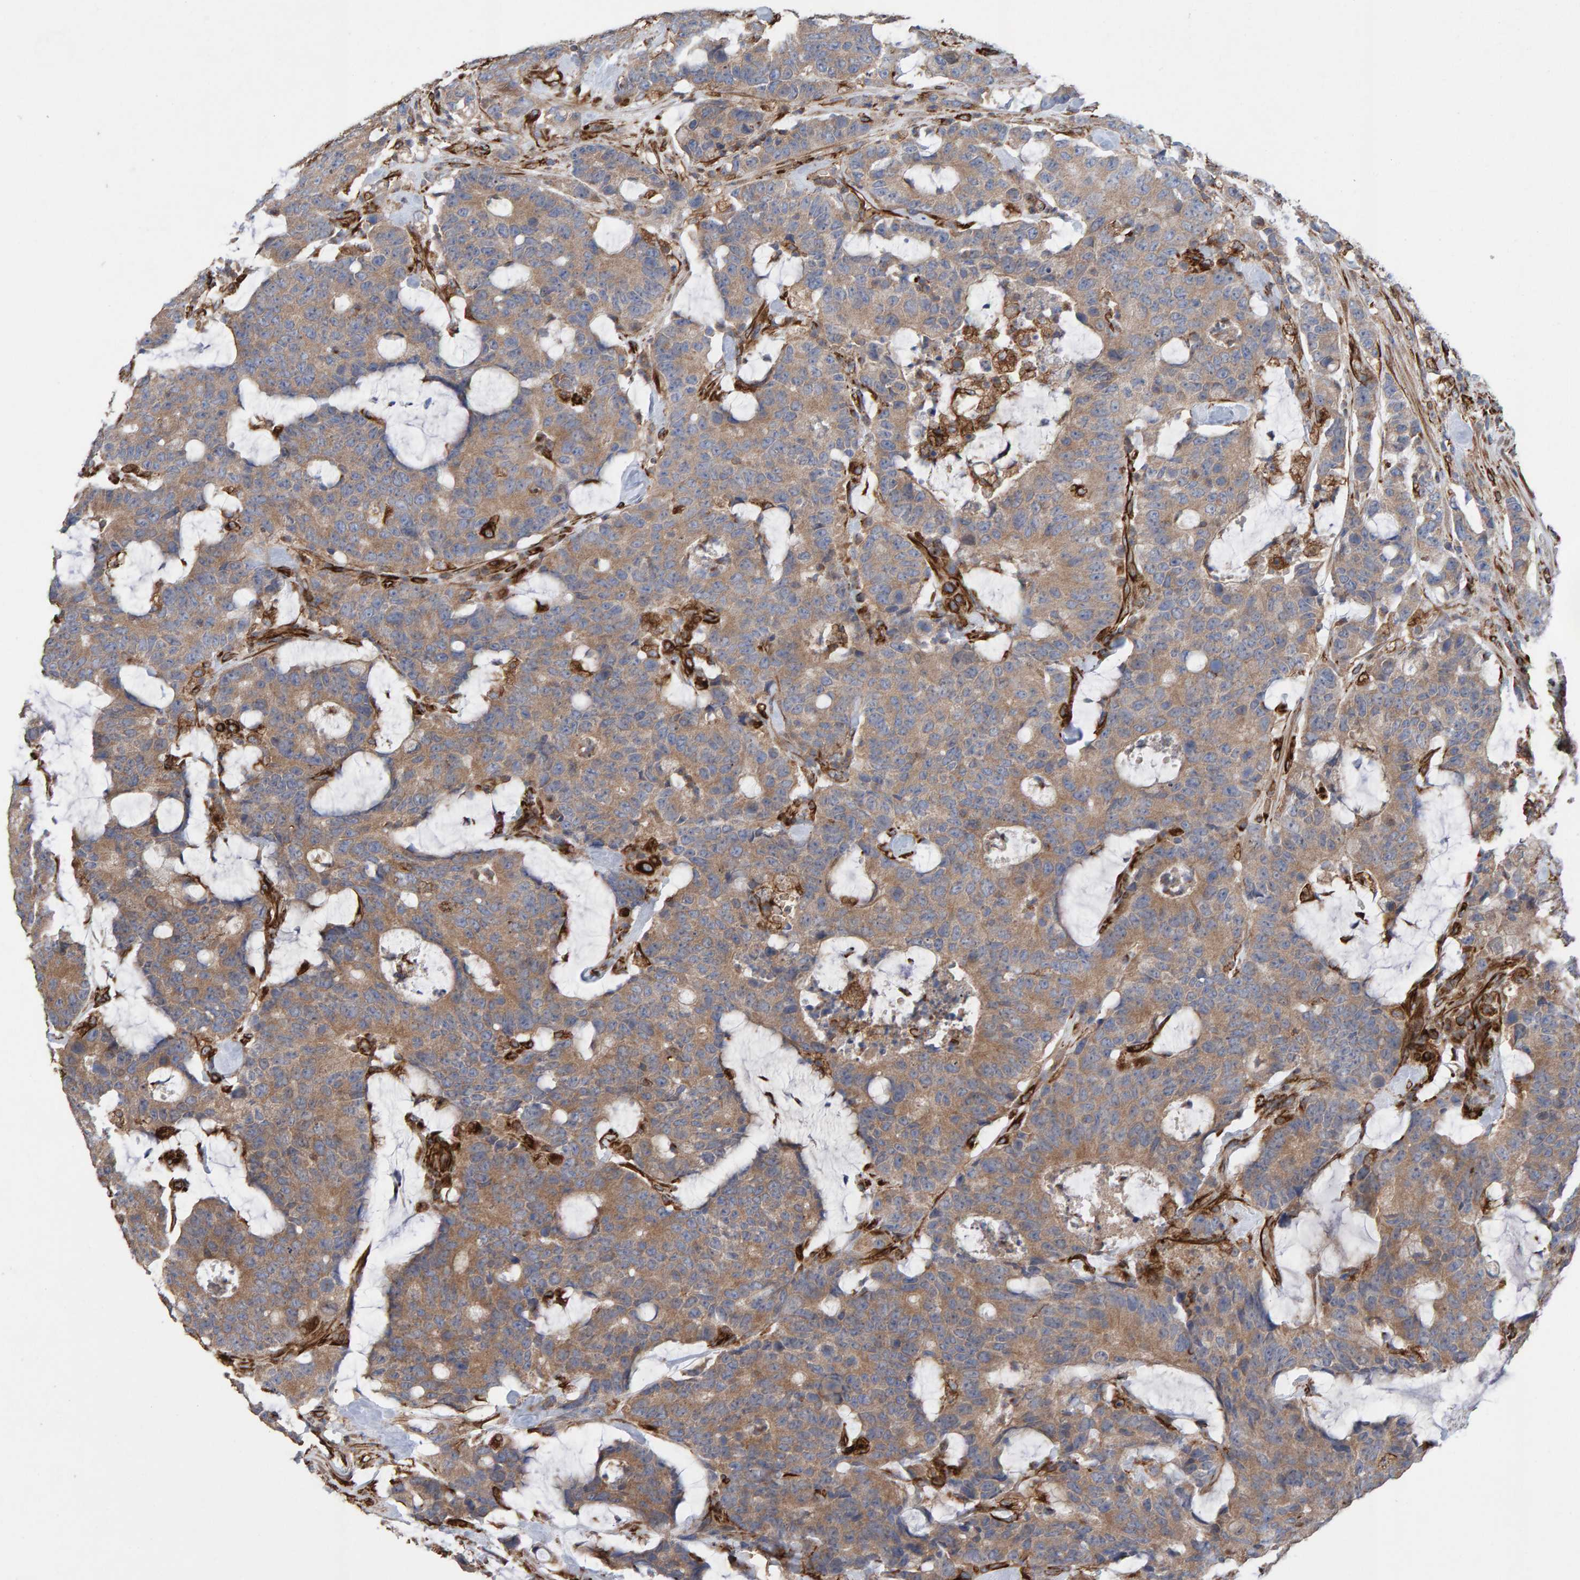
{"staining": {"intensity": "weak", "quantity": ">75%", "location": "cytoplasmic/membranous"}, "tissue": "colorectal cancer", "cell_type": "Tumor cells", "image_type": "cancer", "snomed": [{"axis": "morphology", "description": "Adenocarcinoma, NOS"}, {"axis": "topography", "description": "Colon"}], "caption": "Colorectal cancer tissue reveals weak cytoplasmic/membranous positivity in about >75% of tumor cells, visualized by immunohistochemistry.", "gene": "ZNF347", "patient": {"sex": "female", "age": 86}}